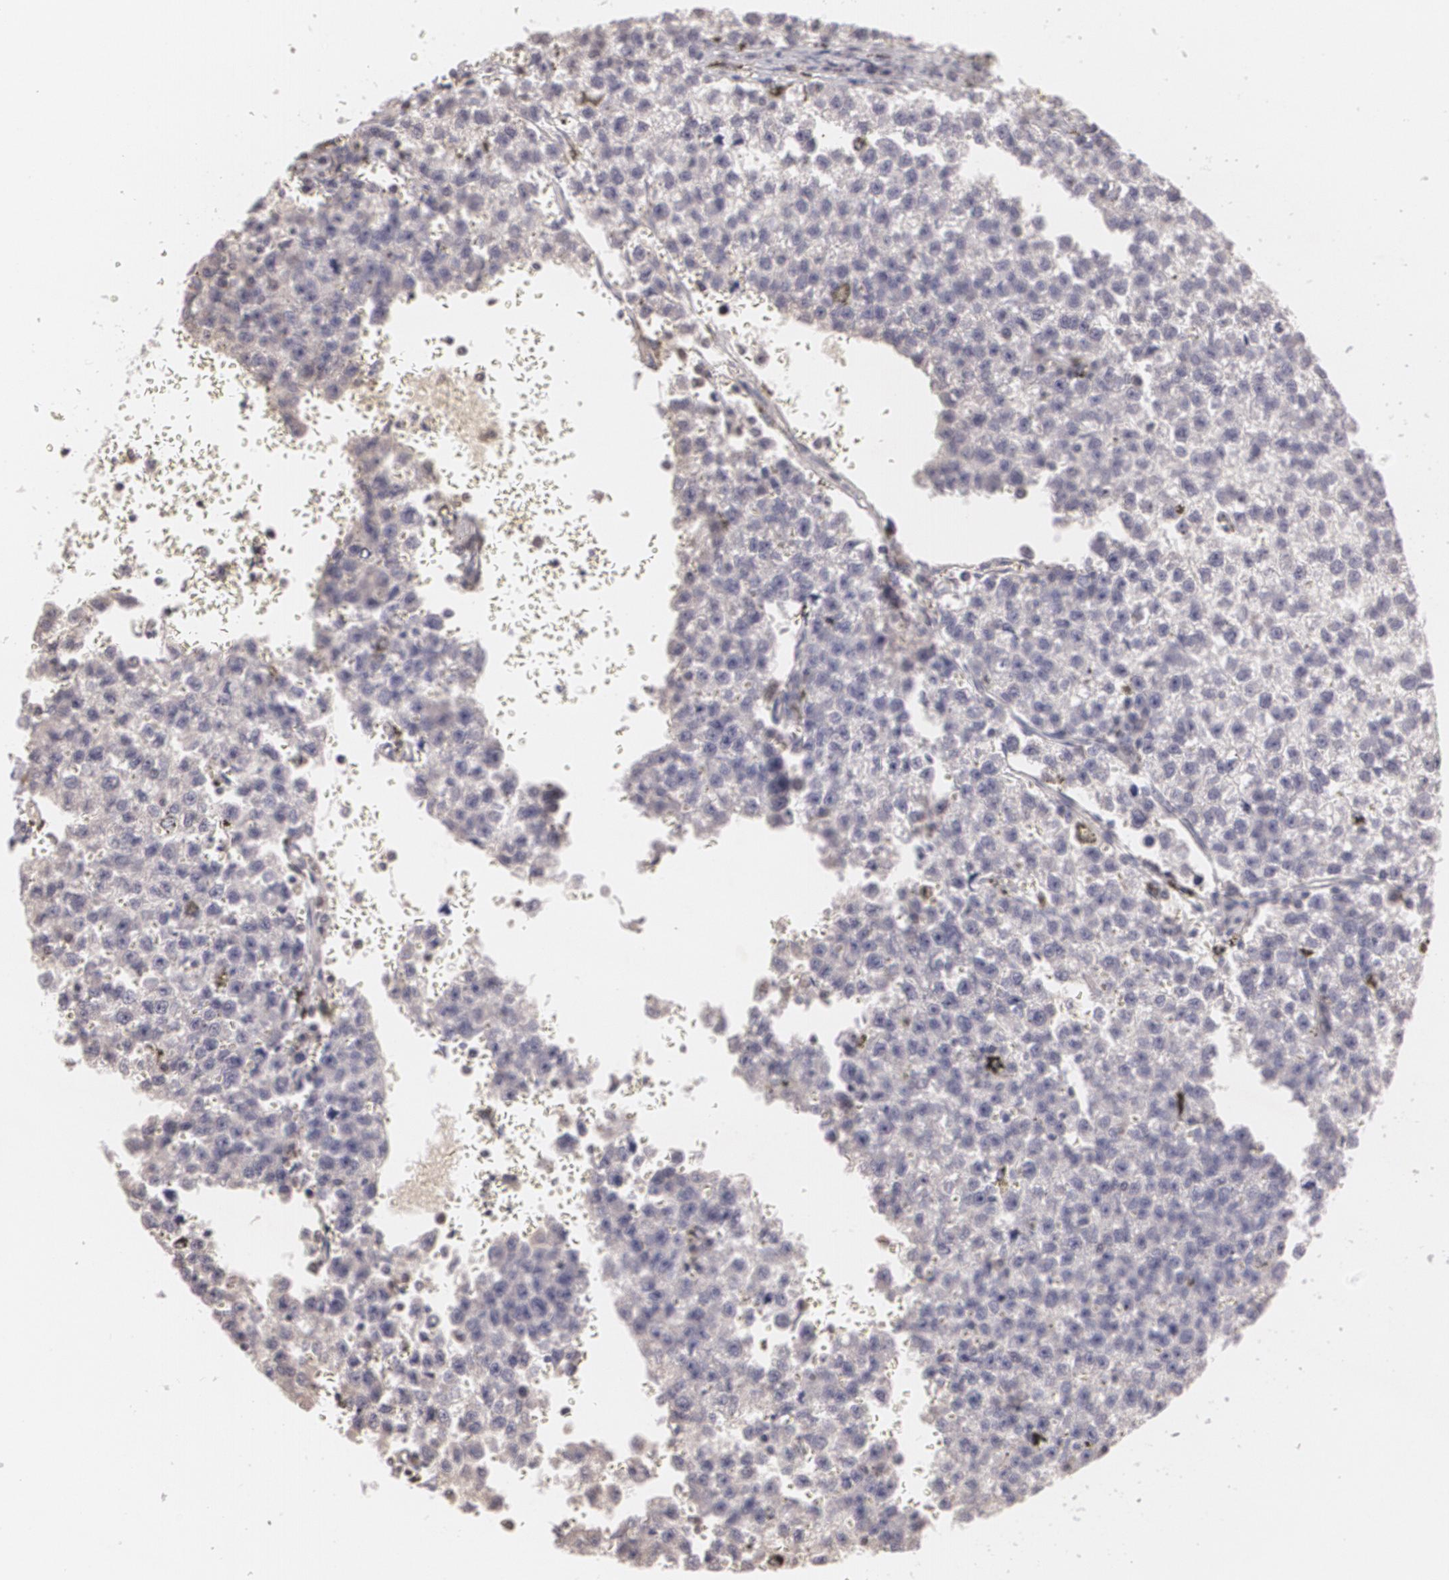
{"staining": {"intensity": "negative", "quantity": "none", "location": "none"}, "tissue": "testis cancer", "cell_type": "Tumor cells", "image_type": "cancer", "snomed": [{"axis": "morphology", "description": "Seminoma, NOS"}, {"axis": "topography", "description": "Testis"}], "caption": "This is an immunohistochemistry photomicrograph of seminoma (testis). There is no staining in tumor cells.", "gene": "MUC1", "patient": {"sex": "male", "age": 35}}